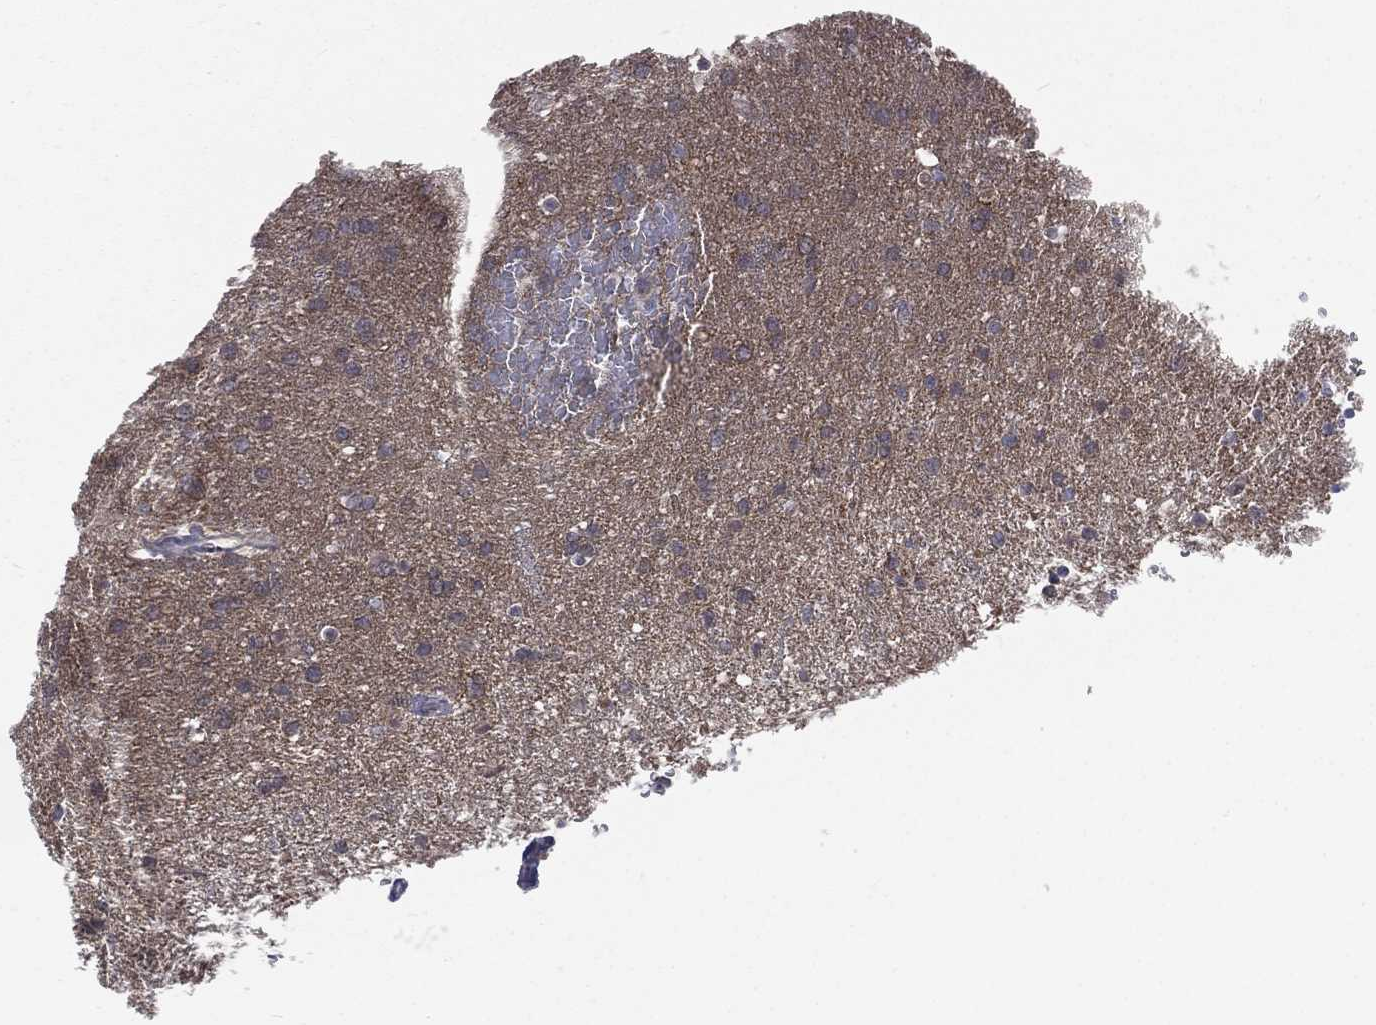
{"staining": {"intensity": "negative", "quantity": "none", "location": "none"}, "tissue": "glioma", "cell_type": "Tumor cells", "image_type": "cancer", "snomed": [{"axis": "morphology", "description": "Glioma, malignant, Low grade"}, {"axis": "topography", "description": "Brain"}], "caption": "This histopathology image is of malignant low-grade glioma stained with immunohistochemistry to label a protein in brown with the nuclei are counter-stained blue. There is no staining in tumor cells. Brightfield microscopy of IHC stained with DAB (3,3'-diaminobenzidine) (brown) and hematoxylin (blue), captured at high magnification.", "gene": "DLG4", "patient": {"sex": "female", "age": 32}}